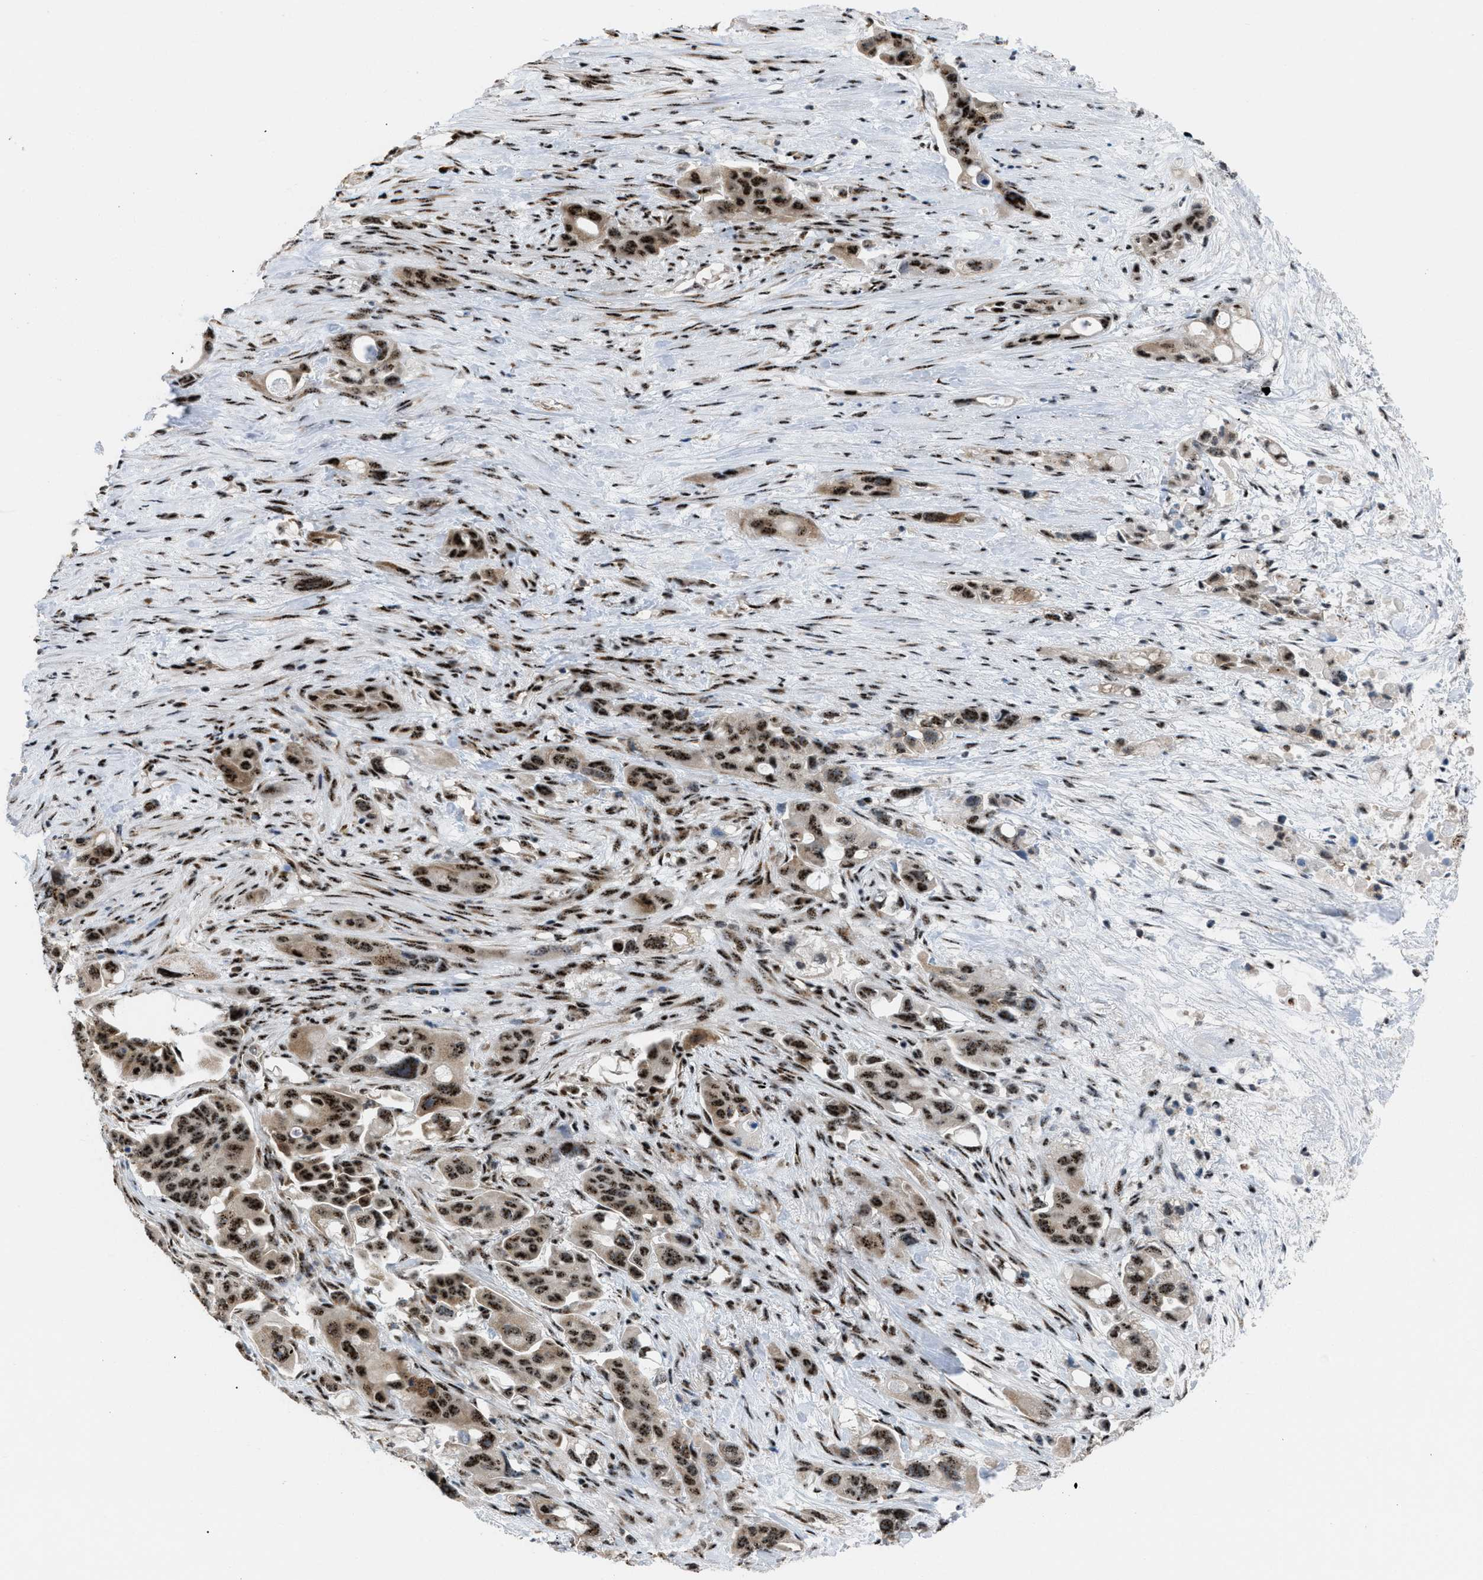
{"staining": {"intensity": "moderate", "quantity": ">75%", "location": "cytoplasmic/membranous,nuclear"}, "tissue": "pancreatic cancer", "cell_type": "Tumor cells", "image_type": "cancer", "snomed": [{"axis": "morphology", "description": "Adenocarcinoma, NOS"}, {"axis": "topography", "description": "Pancreas"}], "caption": "High-magnification brightfield microscopy of pancreatic adenocarcinoma stained with DAB (3,3'-diaminobenzidine) (brown) and counterstained with hematoxylin (blue). tumor cells exhibit moderate cytoplasmic/membranous and nuclear expression is appreciated in approximately>75% of cells. Nuclei are stained in blue.", "gene": "CDR2", "patient": {"sex": "male", "age": 53}}